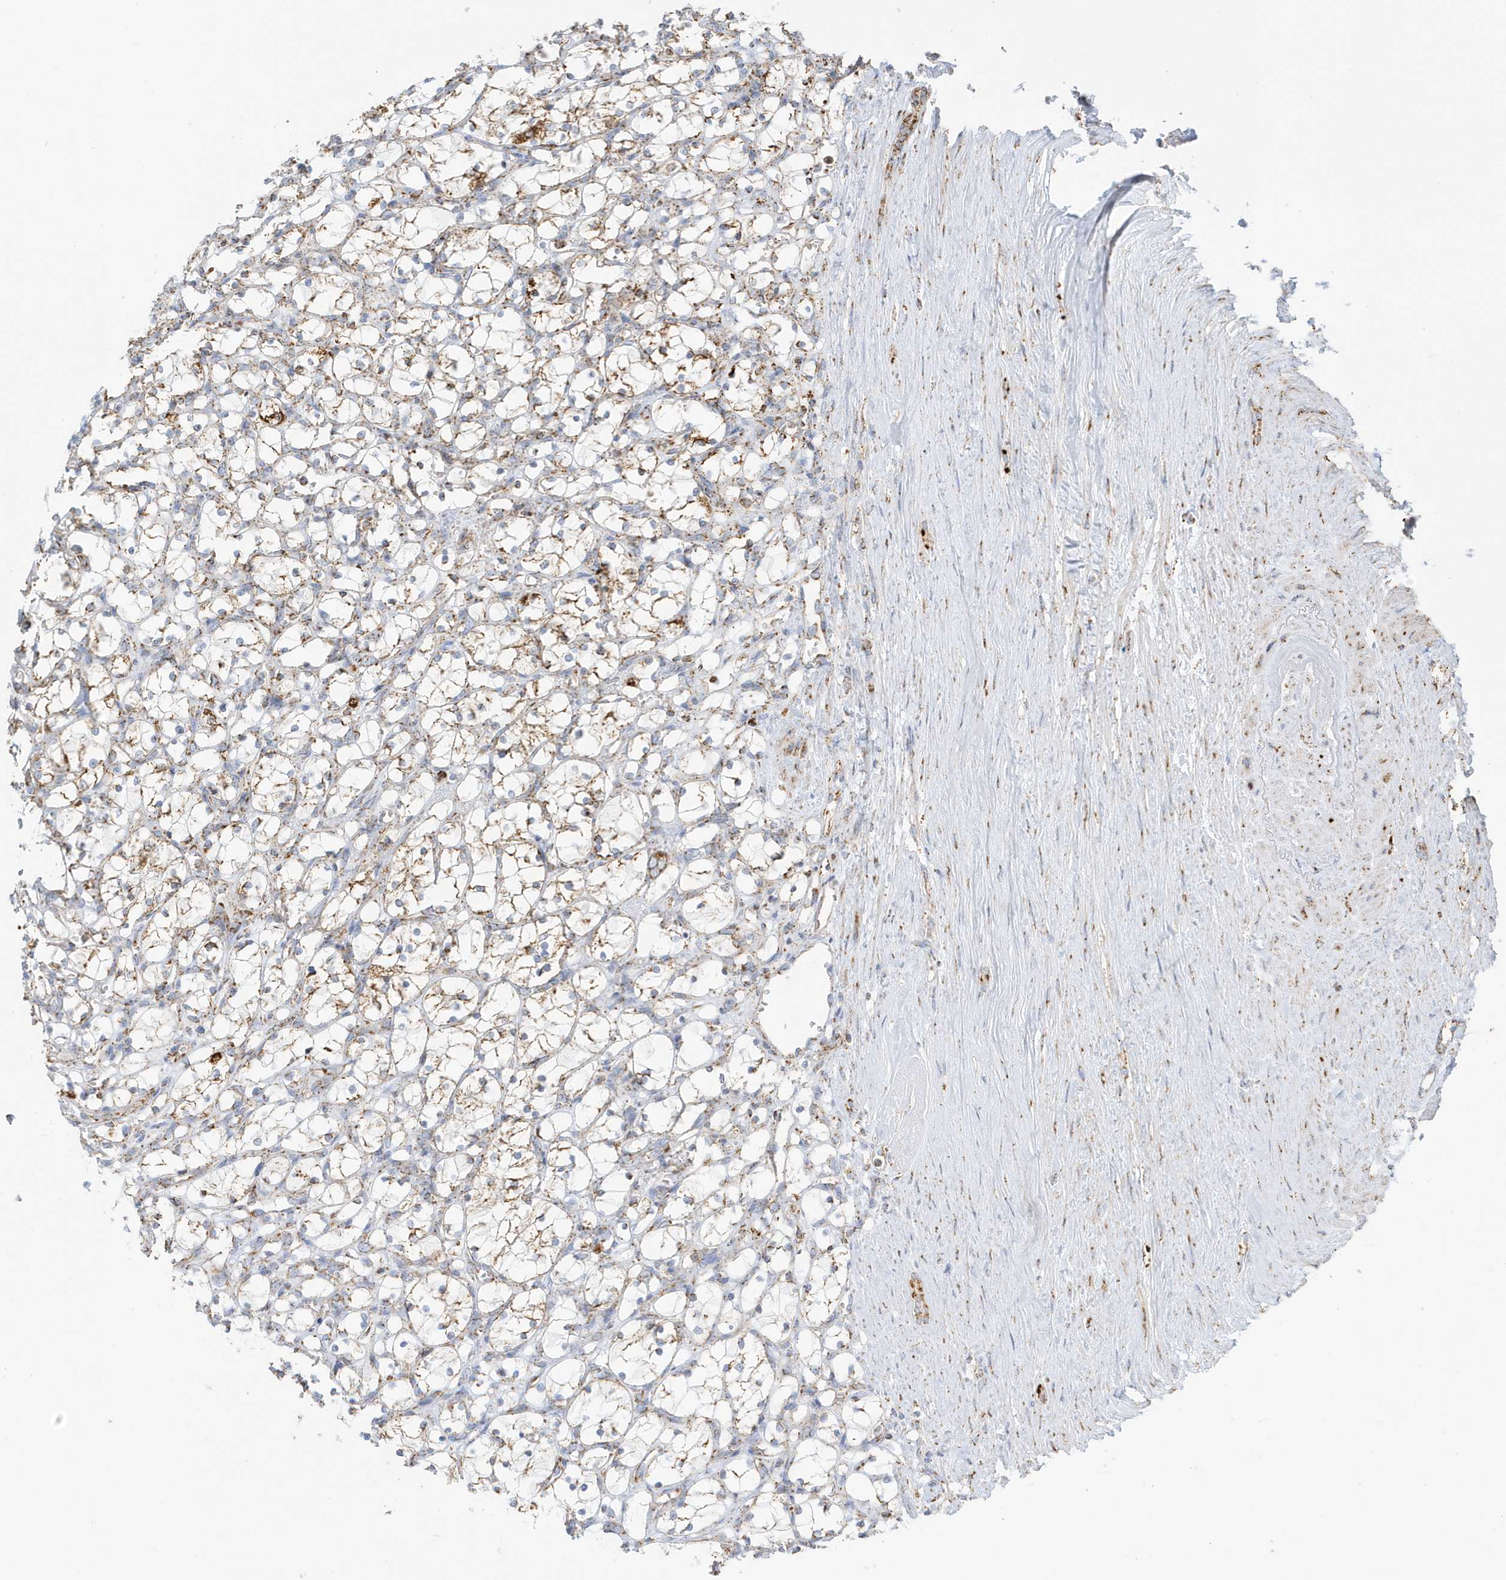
{"staining": {"intensity": "weak", "quantity": ">75%", "location": "cytoplasmic/membranous"}, "tissue": "renal cancer", "cell_type": "Tumor cells", "image_type": "cancer", "snomed": [{"axis": "morphology", "description": "Adenocarcinoma, NOS"}, {"axis": "topography", "description": "Kidney"}], "caption": "Immunohistochemistry (IHC) micrograph of renal adenocarcinoma stained for a protein (brown), which shows low levels of weak cytoplasmic/membranous staining in approximately >75% of tumor cells.", "gene": "ATP5ME", "patient": {"sex": "female", "age": 69}}